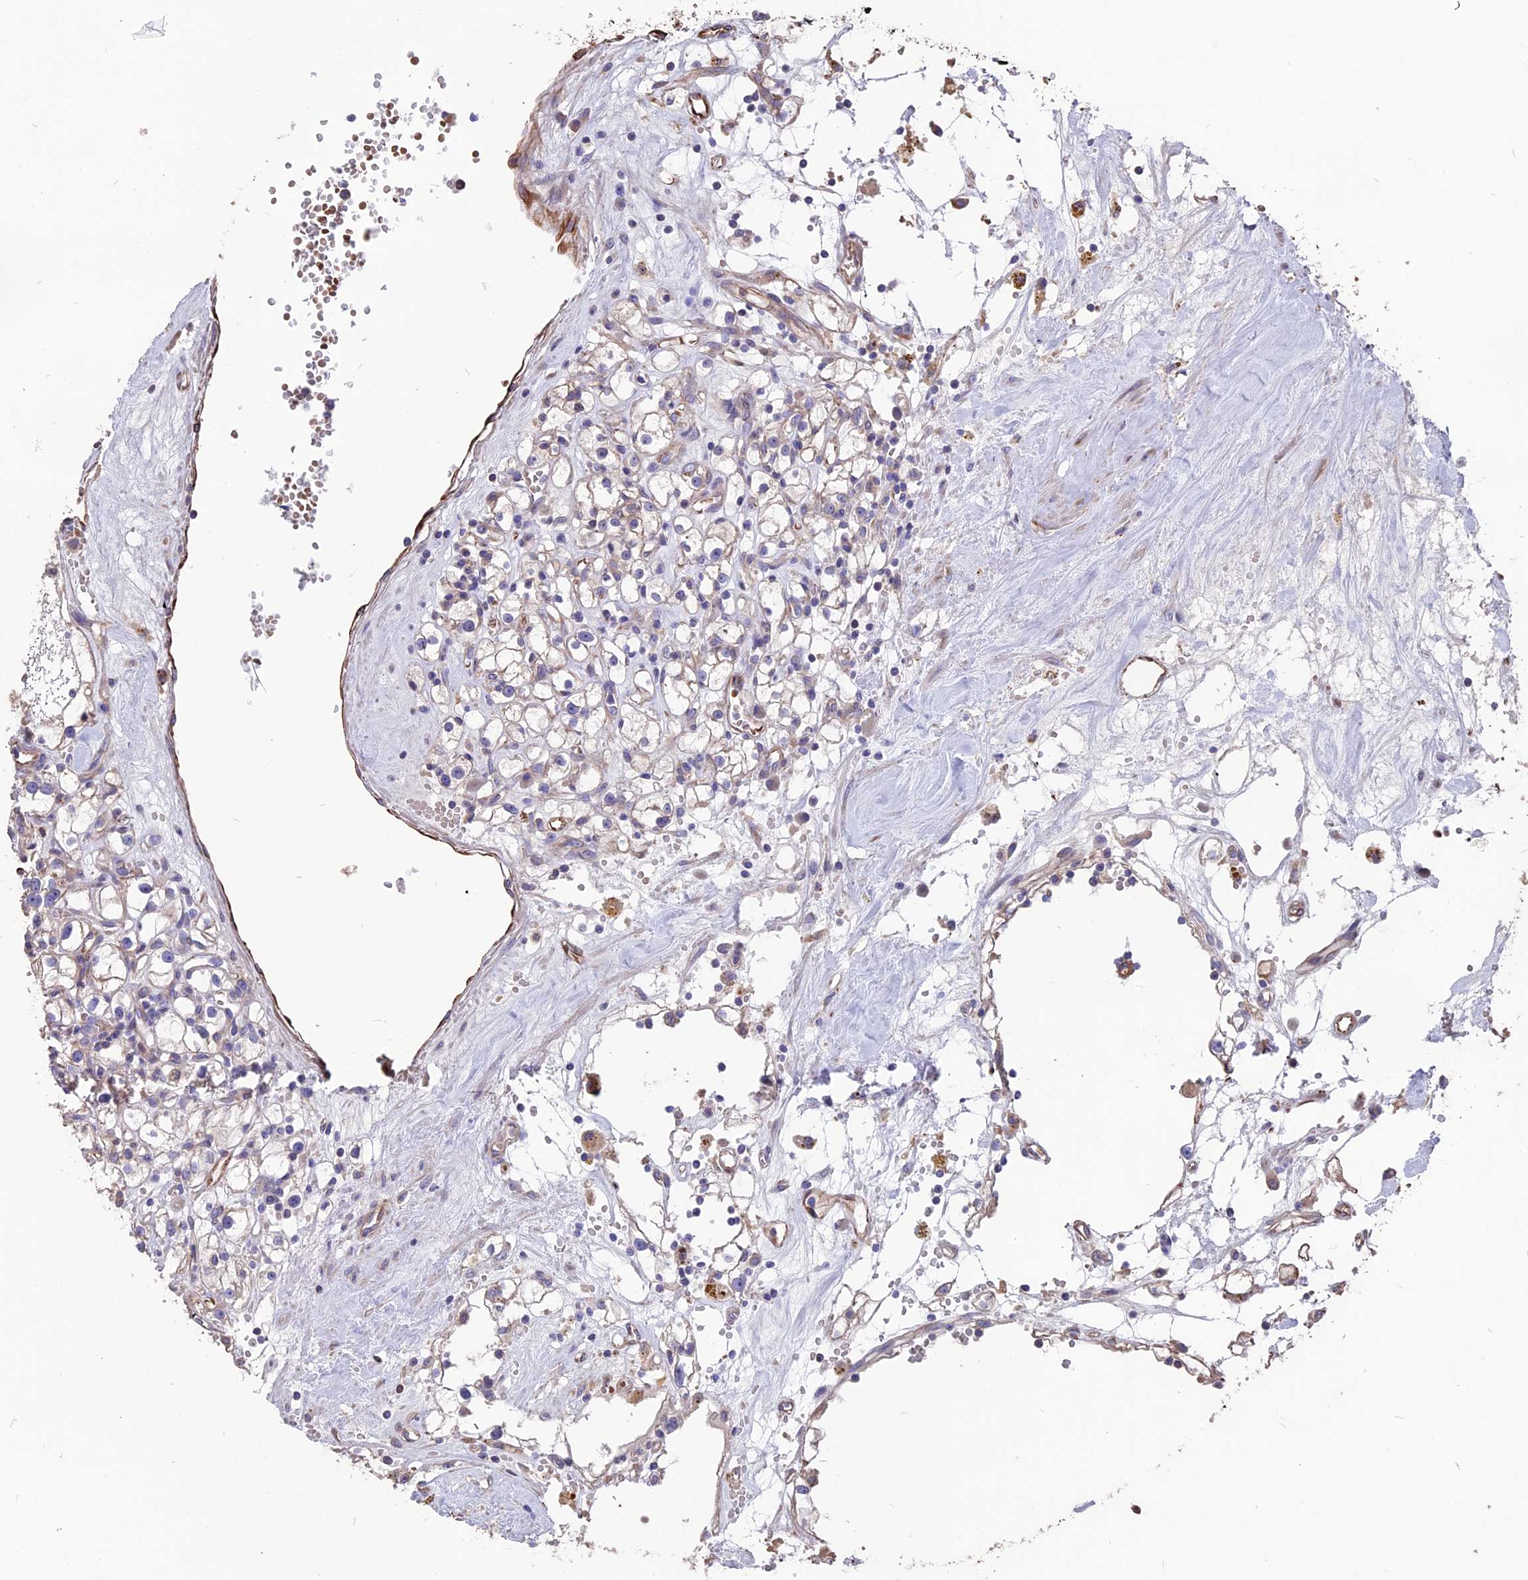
{"staining": {"intensity": "negative", "quantity": "none", "location": "none"}, "tissue": "renal cancer", "cell_type": "Tumor cells", "image_type": "cancer", "snomed": [{"axis": "morphology", "description": "Adenocarcinoma, NOS"}, {"axis": "topography", "description": "Kidney"}], "caption": "The histopathology image exhibits no significant staining in tumor cells of renal adenocarcinoma.", "gene": "SEH1L", "patient": {"sex": "male", "age": 56}}